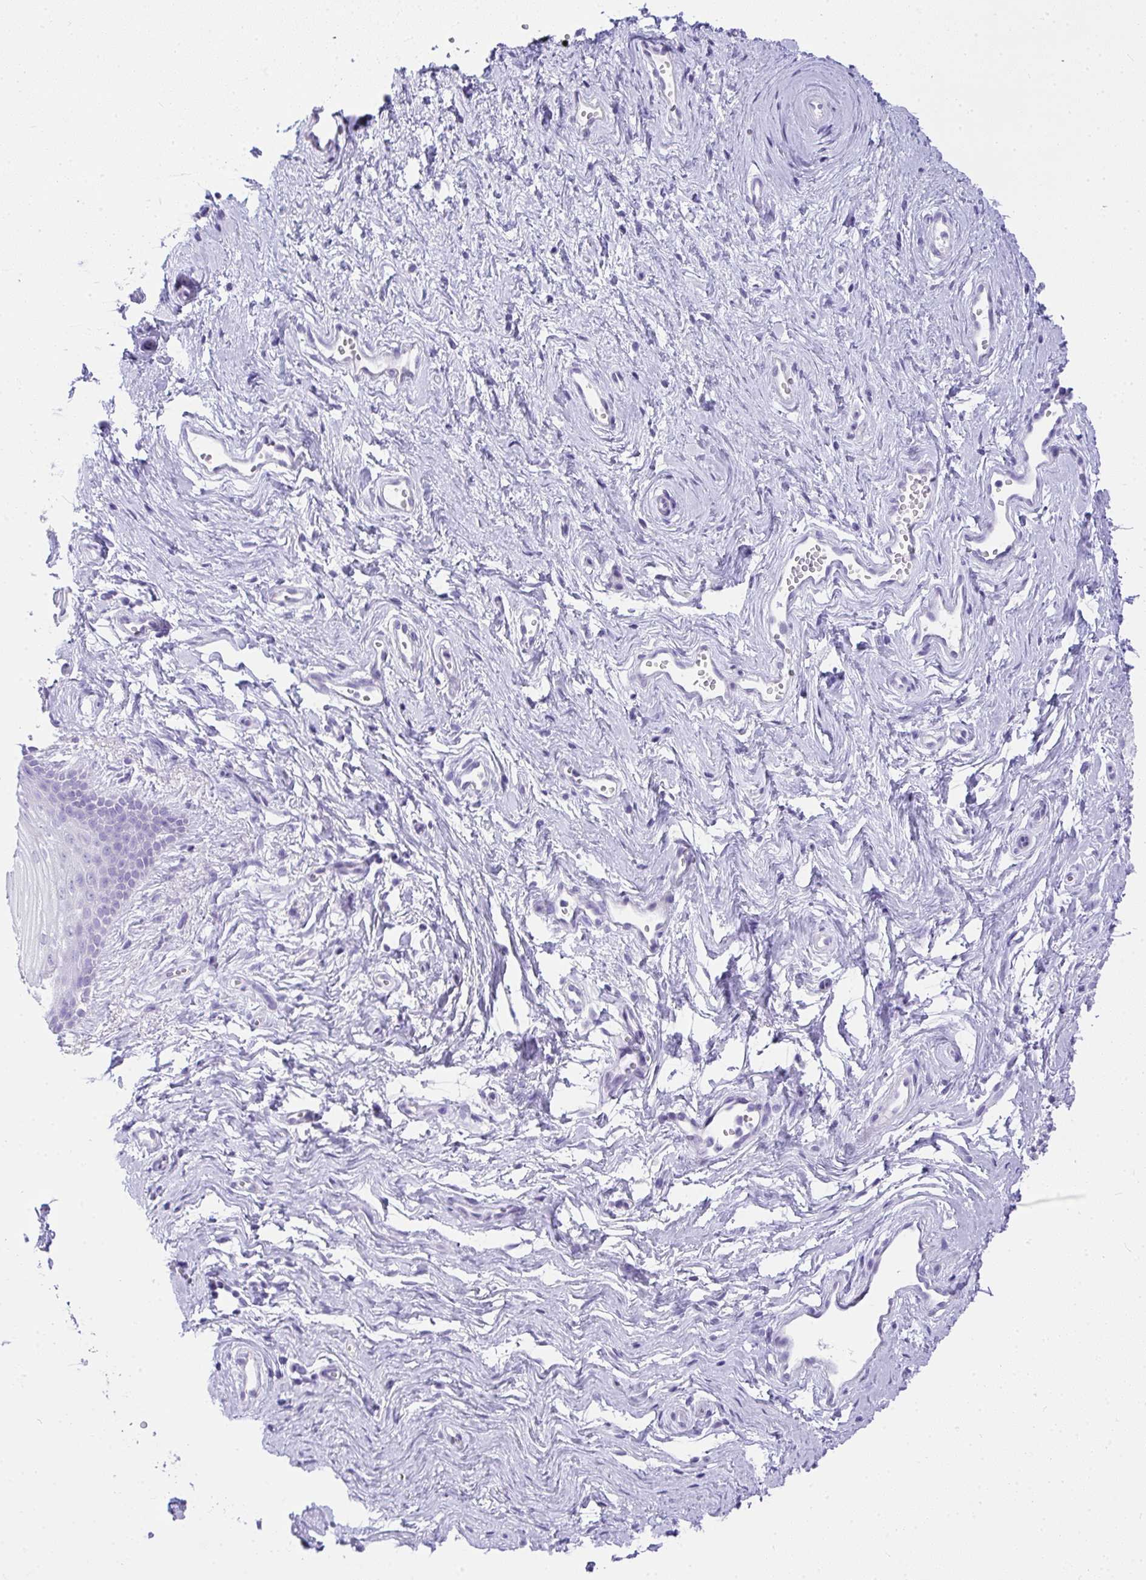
{"staining": {"intensity": "negative", "quantity": "none", "location": "none"}, "tissue": "vagina", "cell_type": "Squamous epithelial cells", "image_type": "normal", "snomed": [{"axis": "morphology", "description": "Normal tissue, NOS"}, {"axis": "topography", "description": "Vagina"}], "caption": "The image shows no significant staining in squamous epithelial cells of vagina. Brightfield microscopy of immunohistochemistry stained with DAB (3,3'-diaminobenzidine) (brown) and hematoxylin (blue), captured at high magnification.", "gene": "AVIL", "patient": {"sex": "female", "age": 38}}